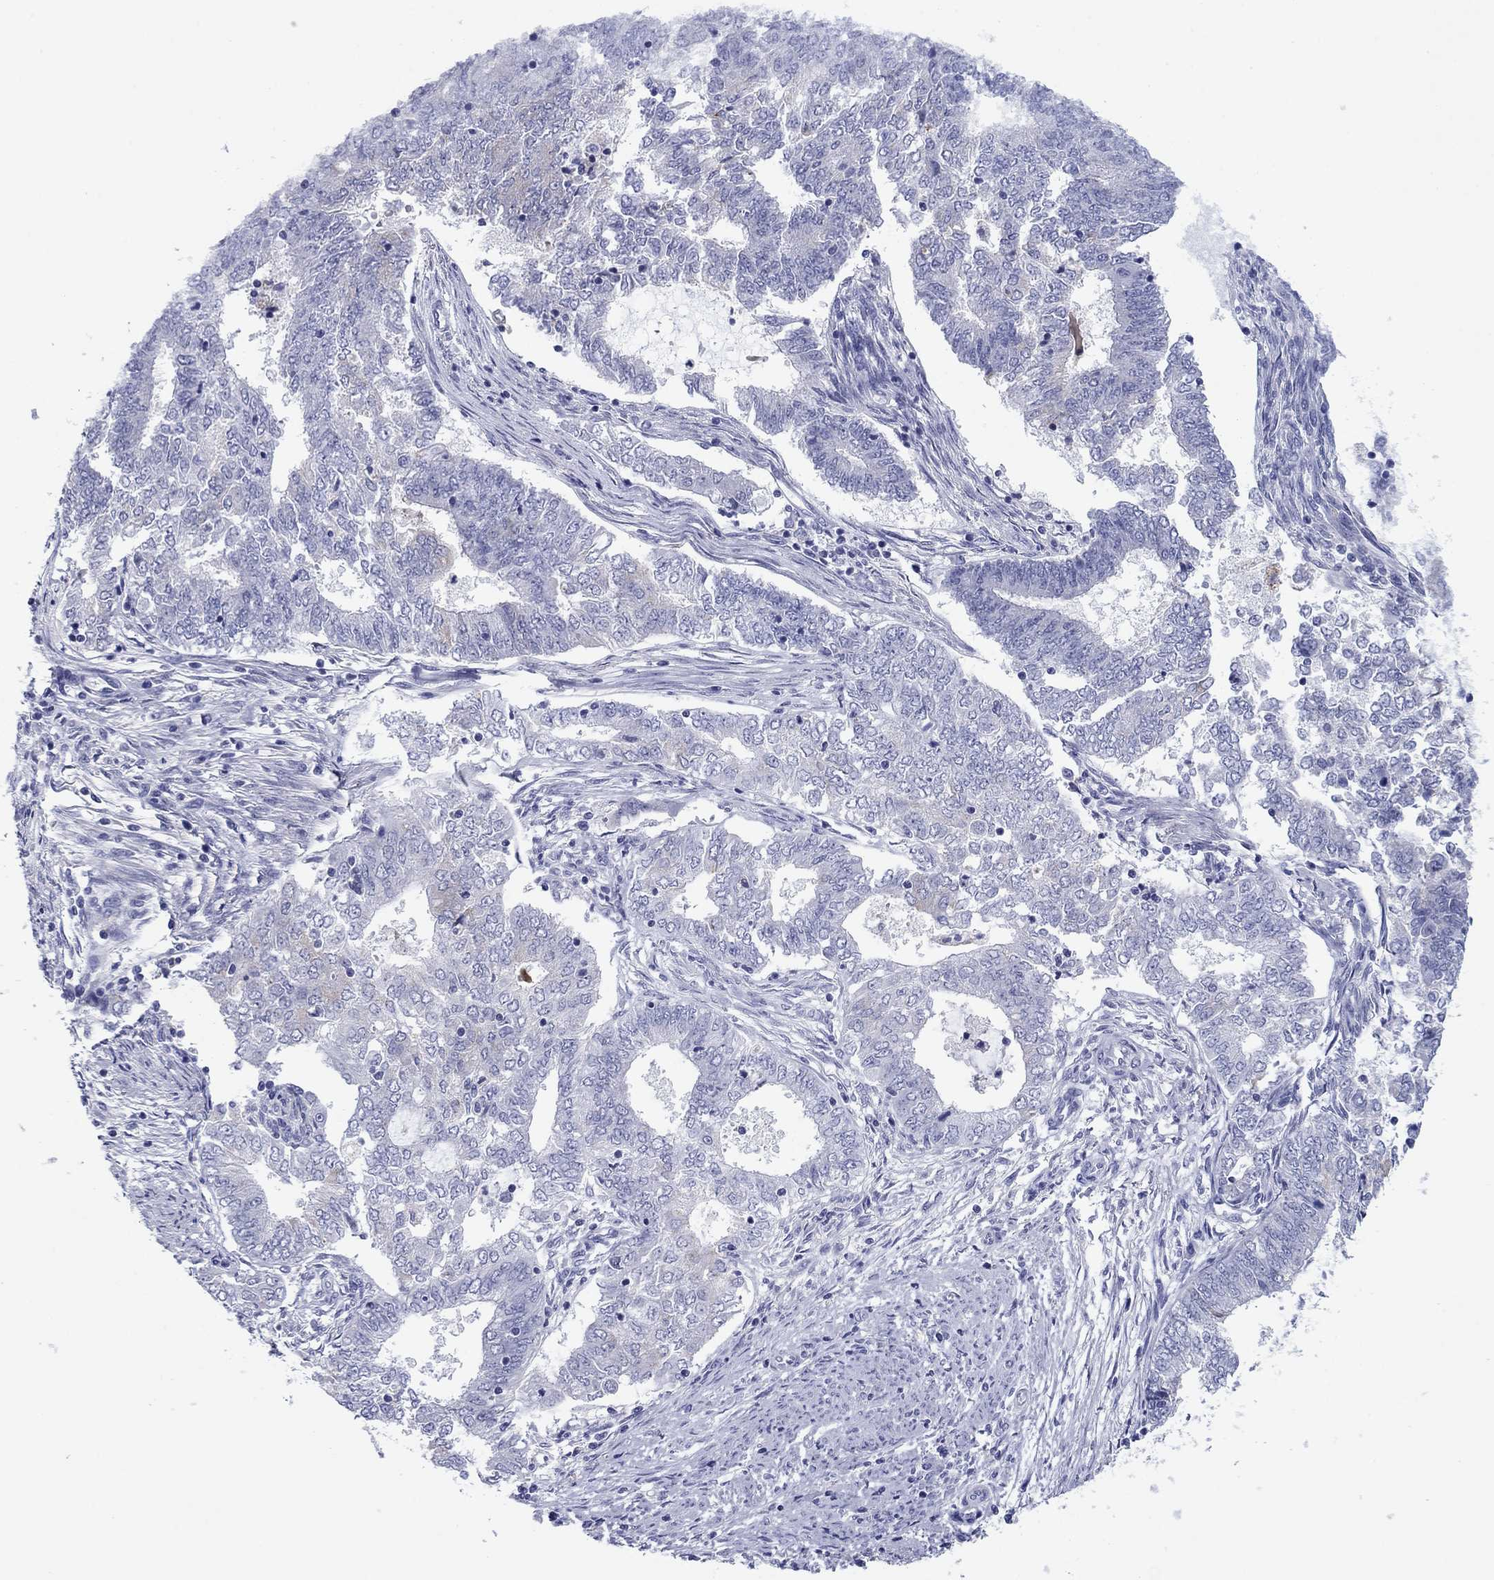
{"staining": {"intensity": "negative", "quantity": "none", "location": "none"}, "tissue": "endometrial cancer", "cell_type": "Tumor cells", "image_type": "cancer", "snomed": [{"axis": "morphology", "description": "Adenocarcinoma, NOS"}, {"axis": "topography", "description": "Endometrium"}], "caption": "DAB immunohistochemical staining of adenocarcinoma (endometrial) reveals no significant expression in tumor cells. Brightfield microscopy of IHC stained with DAB (brown) and hematoxylin (blue), captured at high magnification.", "gene": "TCFL5", "patient": {"sex": "female", "age": 62}}